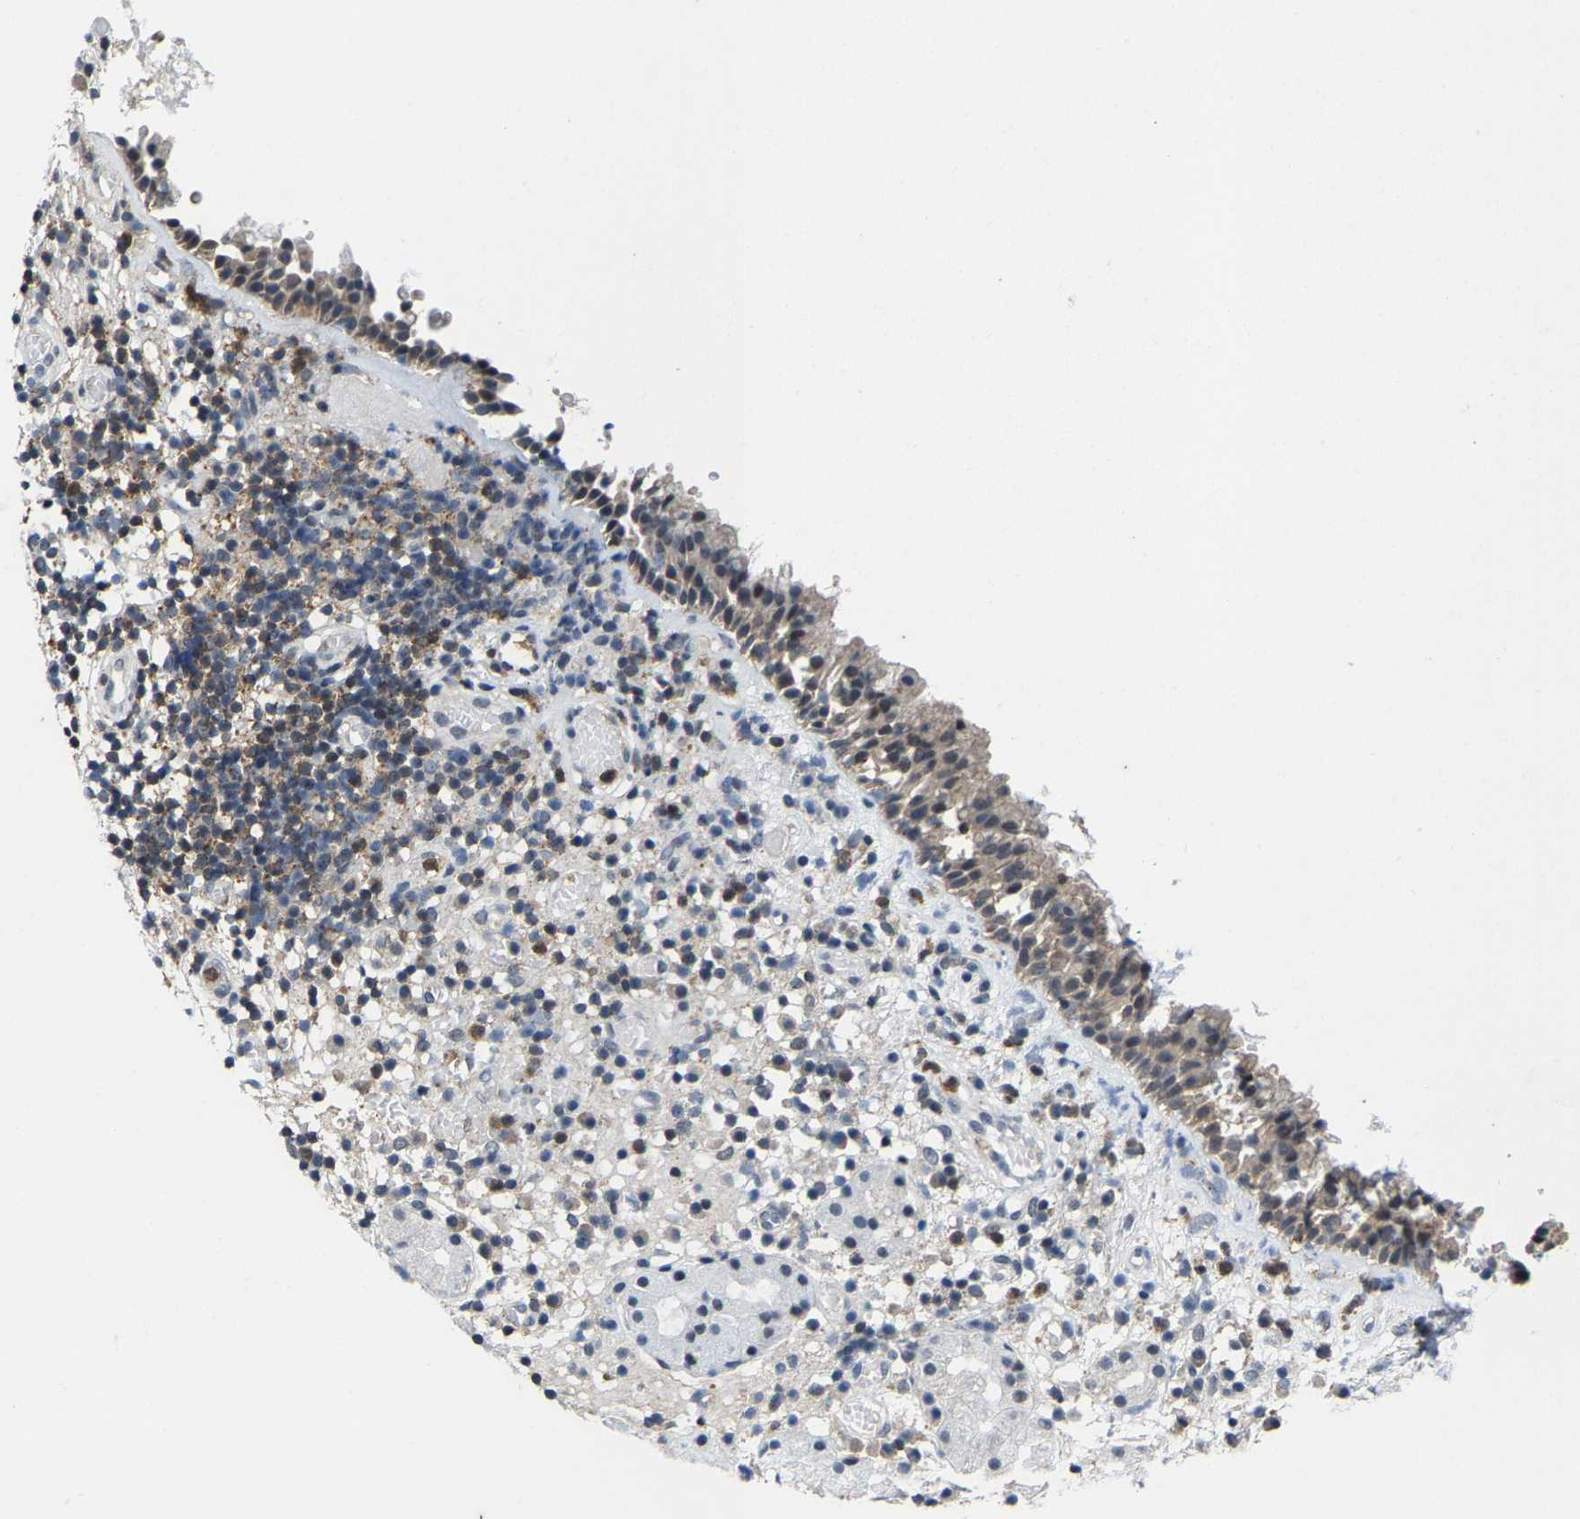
{"staining": {"intensity": "weak", "quantity": "25%-75%", "location": "cytoplasmic/membranous"}, "tissue": "nasopharynx", "cell_type": "Respiratory epithelial cells", "image_type": "normal", "snomed": [{"axis": "morphology", "description": "Normal tissue, NOS"}, {"axis": "morphology", "description": "Basal cell carcinoma"}, {"axis": "topography", "description": "Cartilage tissue"}, {"axis": "topography", "description": "Nasopharynx"}, {"axis": "topography", "description": "Oral tissue"}], "caption": "Respiratory epithelial cells exhibit low levels of weak cytoplasmic/membranous staining in about 25%-75% of cells in unremarkable human nasopharynx.", "gene": "FGD3", "patient": {"sex": "female", "age": 77}}